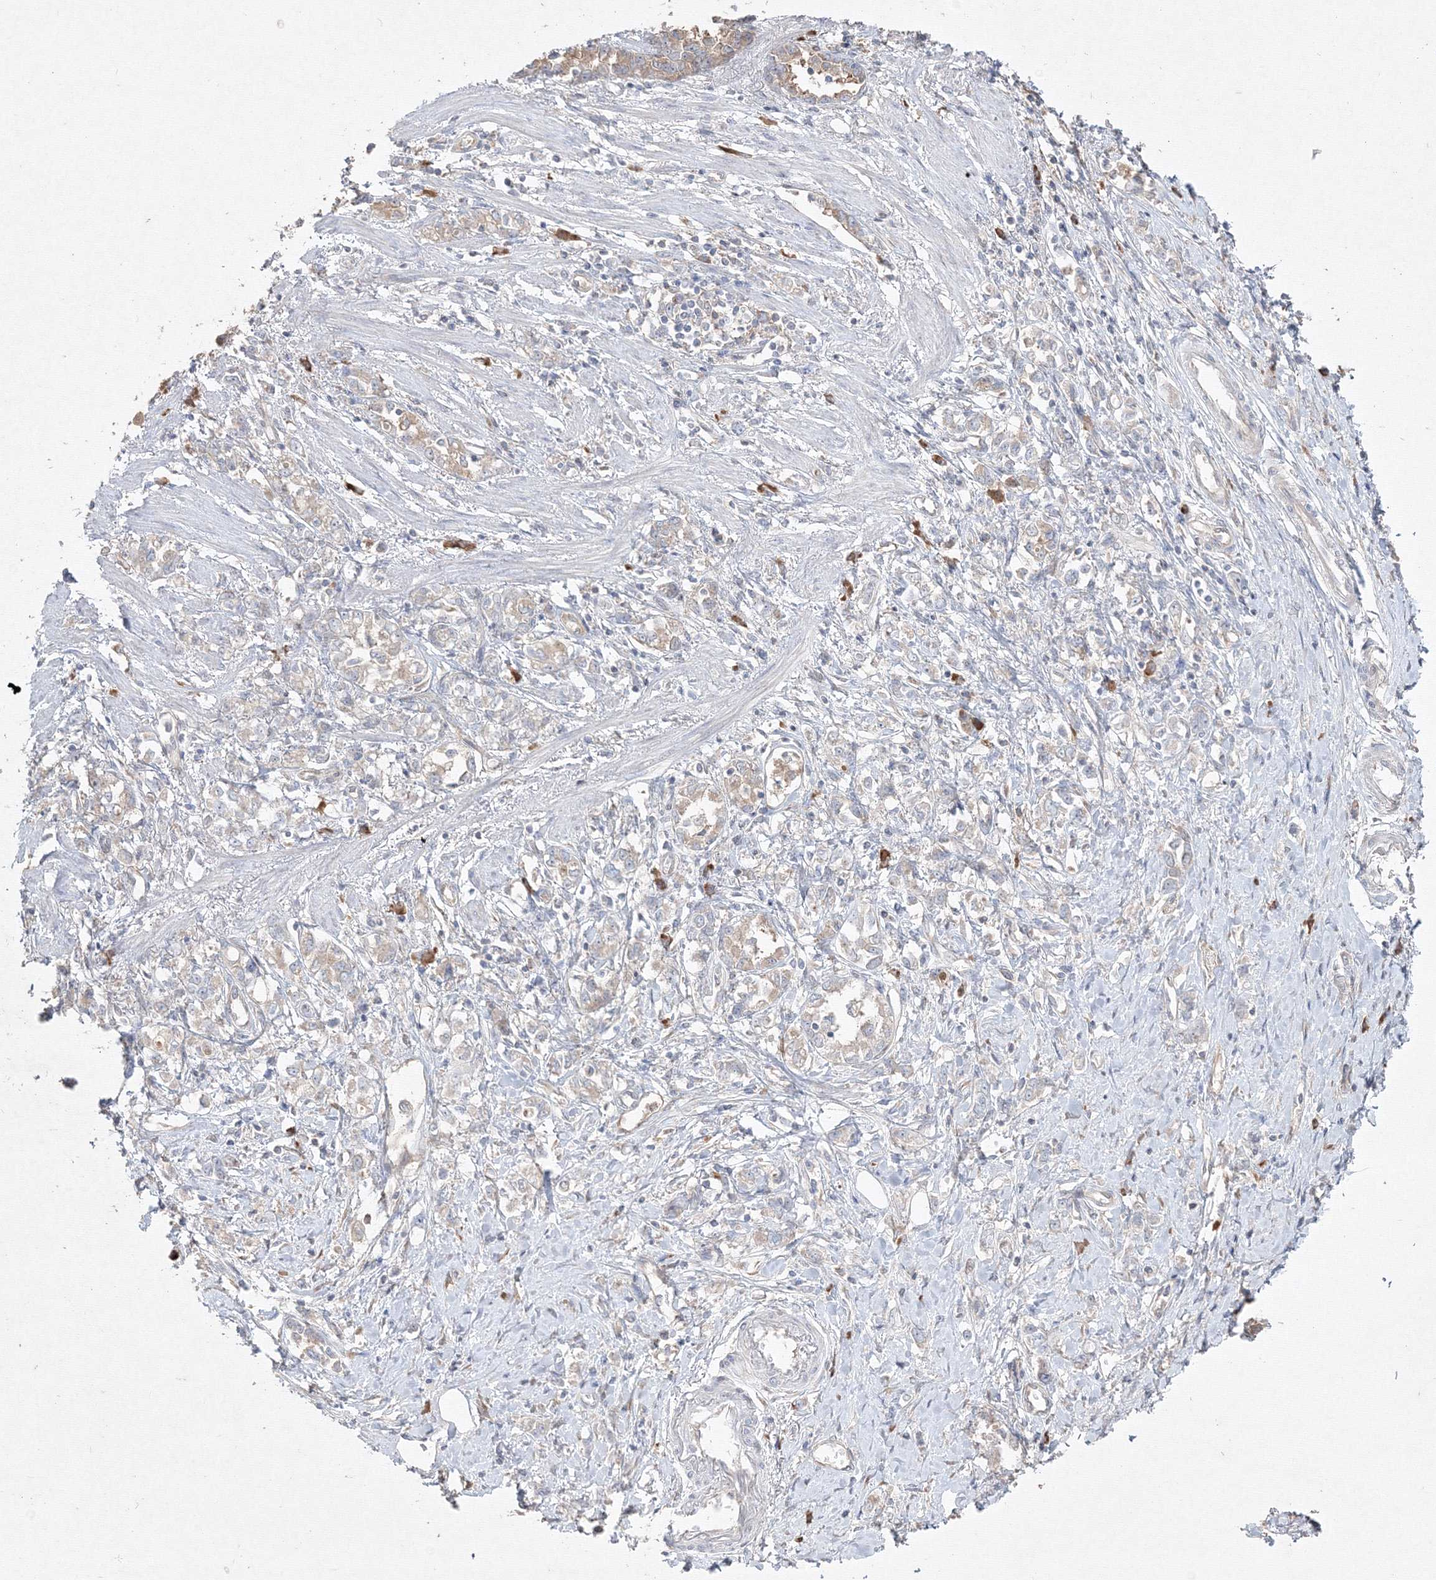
{"staining": {"intensity": "weak", "quantity": "<25%", "location": "cytoplasmic/membranous"}, "tissue": "stomach cancer", "cell_type": "Tumor cells", "image_type": "cancer", "snomed": [{"axis": "morphology", "description": "Adenocarcinoma, NOS"}, {"axis": "topography", "description": "Stomach"}], "caption": "Stomach adenocarcinoma stained for a protein using immunohistochemistry (IHC) displays no positivity tumor cells.", "gene": "FBXL8", "patient": {"sex": "female", "age": 76}}